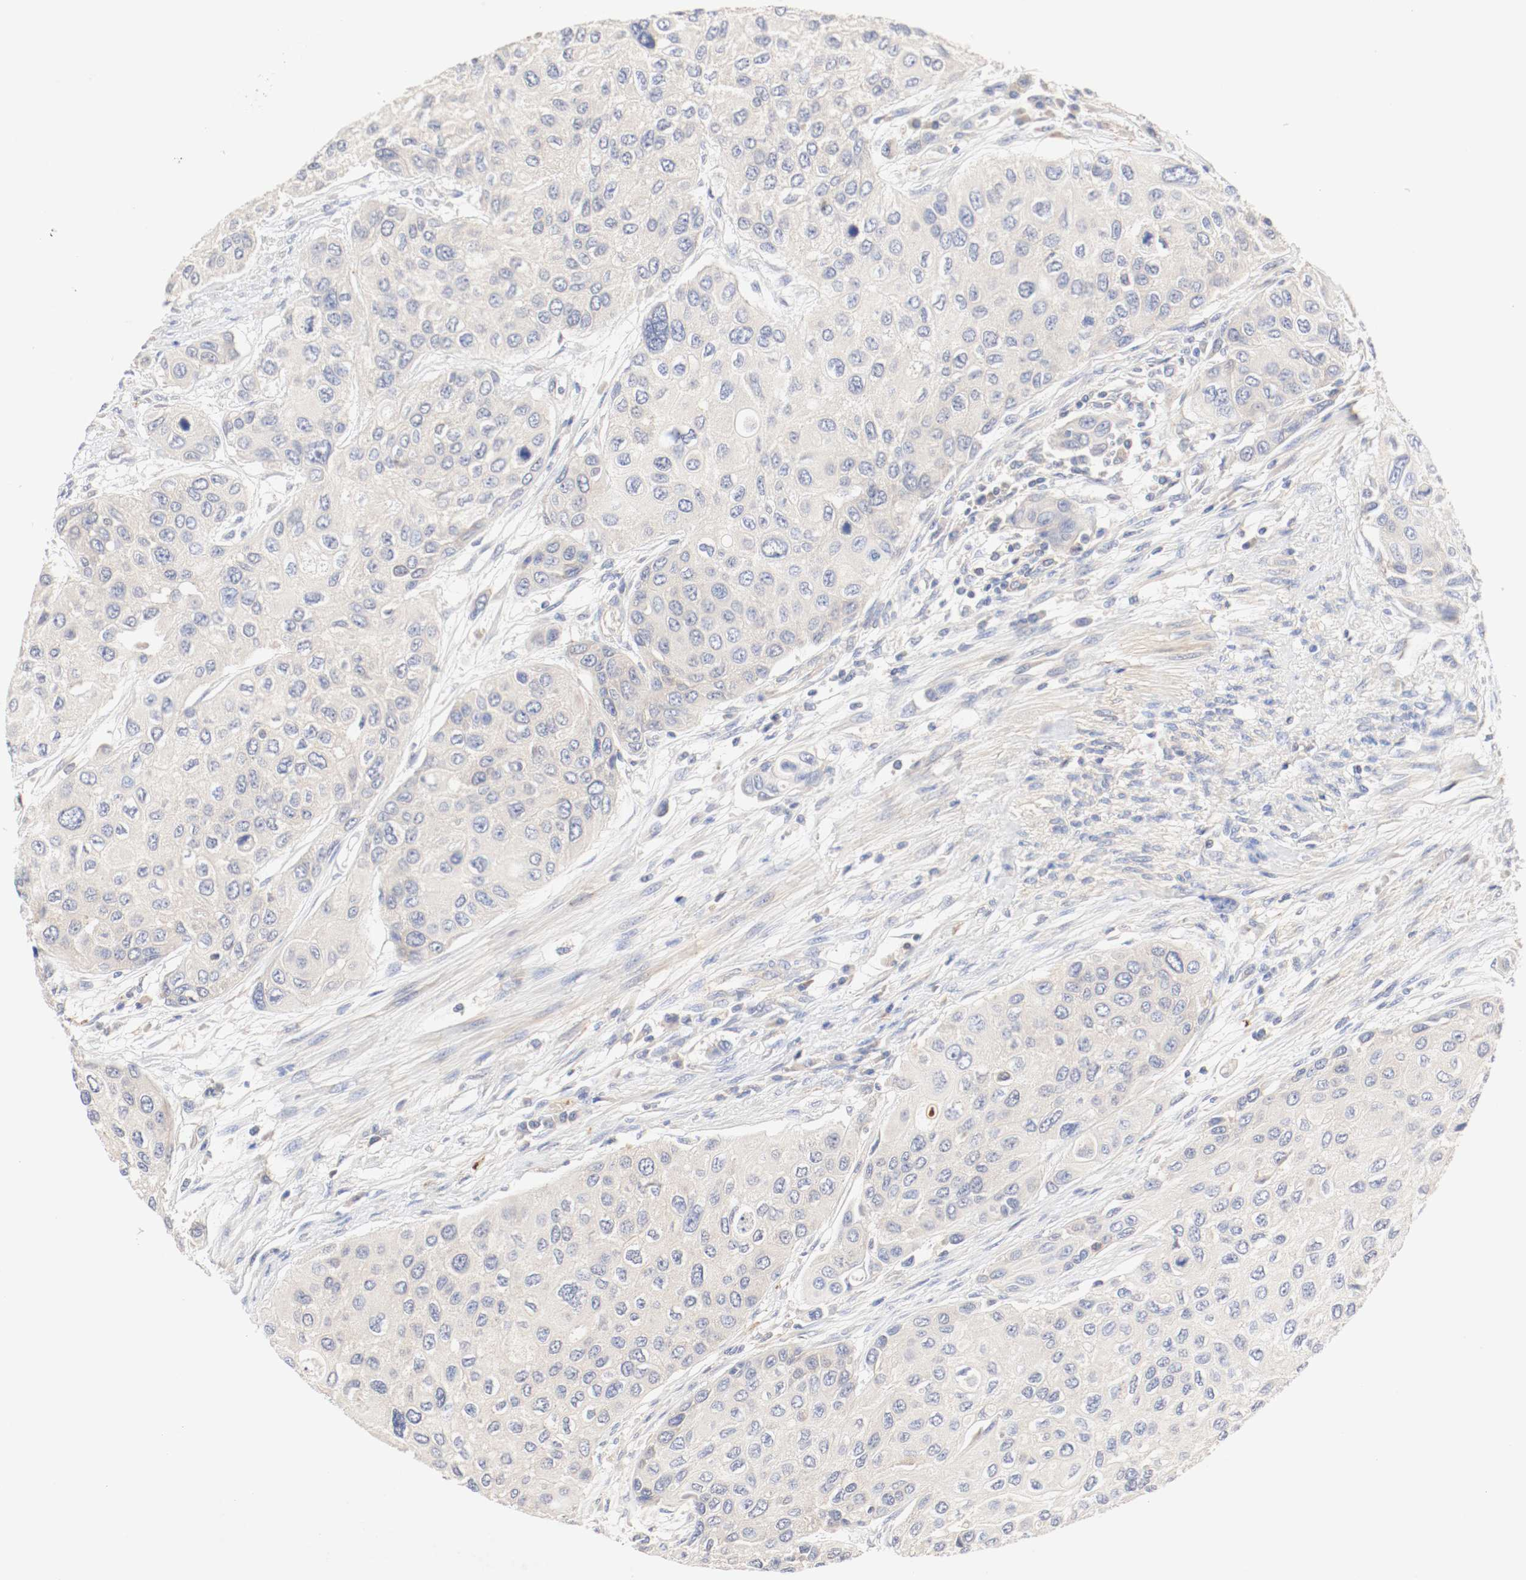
{"staining": {"intensity": "weak", "quantity": "<25%", "location": "cytoplasmic/membranous"}, "tissue": "urothelial cancer", "cell_type": "Tumor cells", "image_type": "cancer", "snomed": [{"axis": "morphology", "description": "Urothelial carcinoma, High grade"}, {"axis": "topography", "description": "Urinary bladder"}], "caption": "There is no significant positivity in tumor cells of urothelial carcinoma (high-grade).", "gene": "GIT1", "patient": {"sex": "female", "age": 56}}